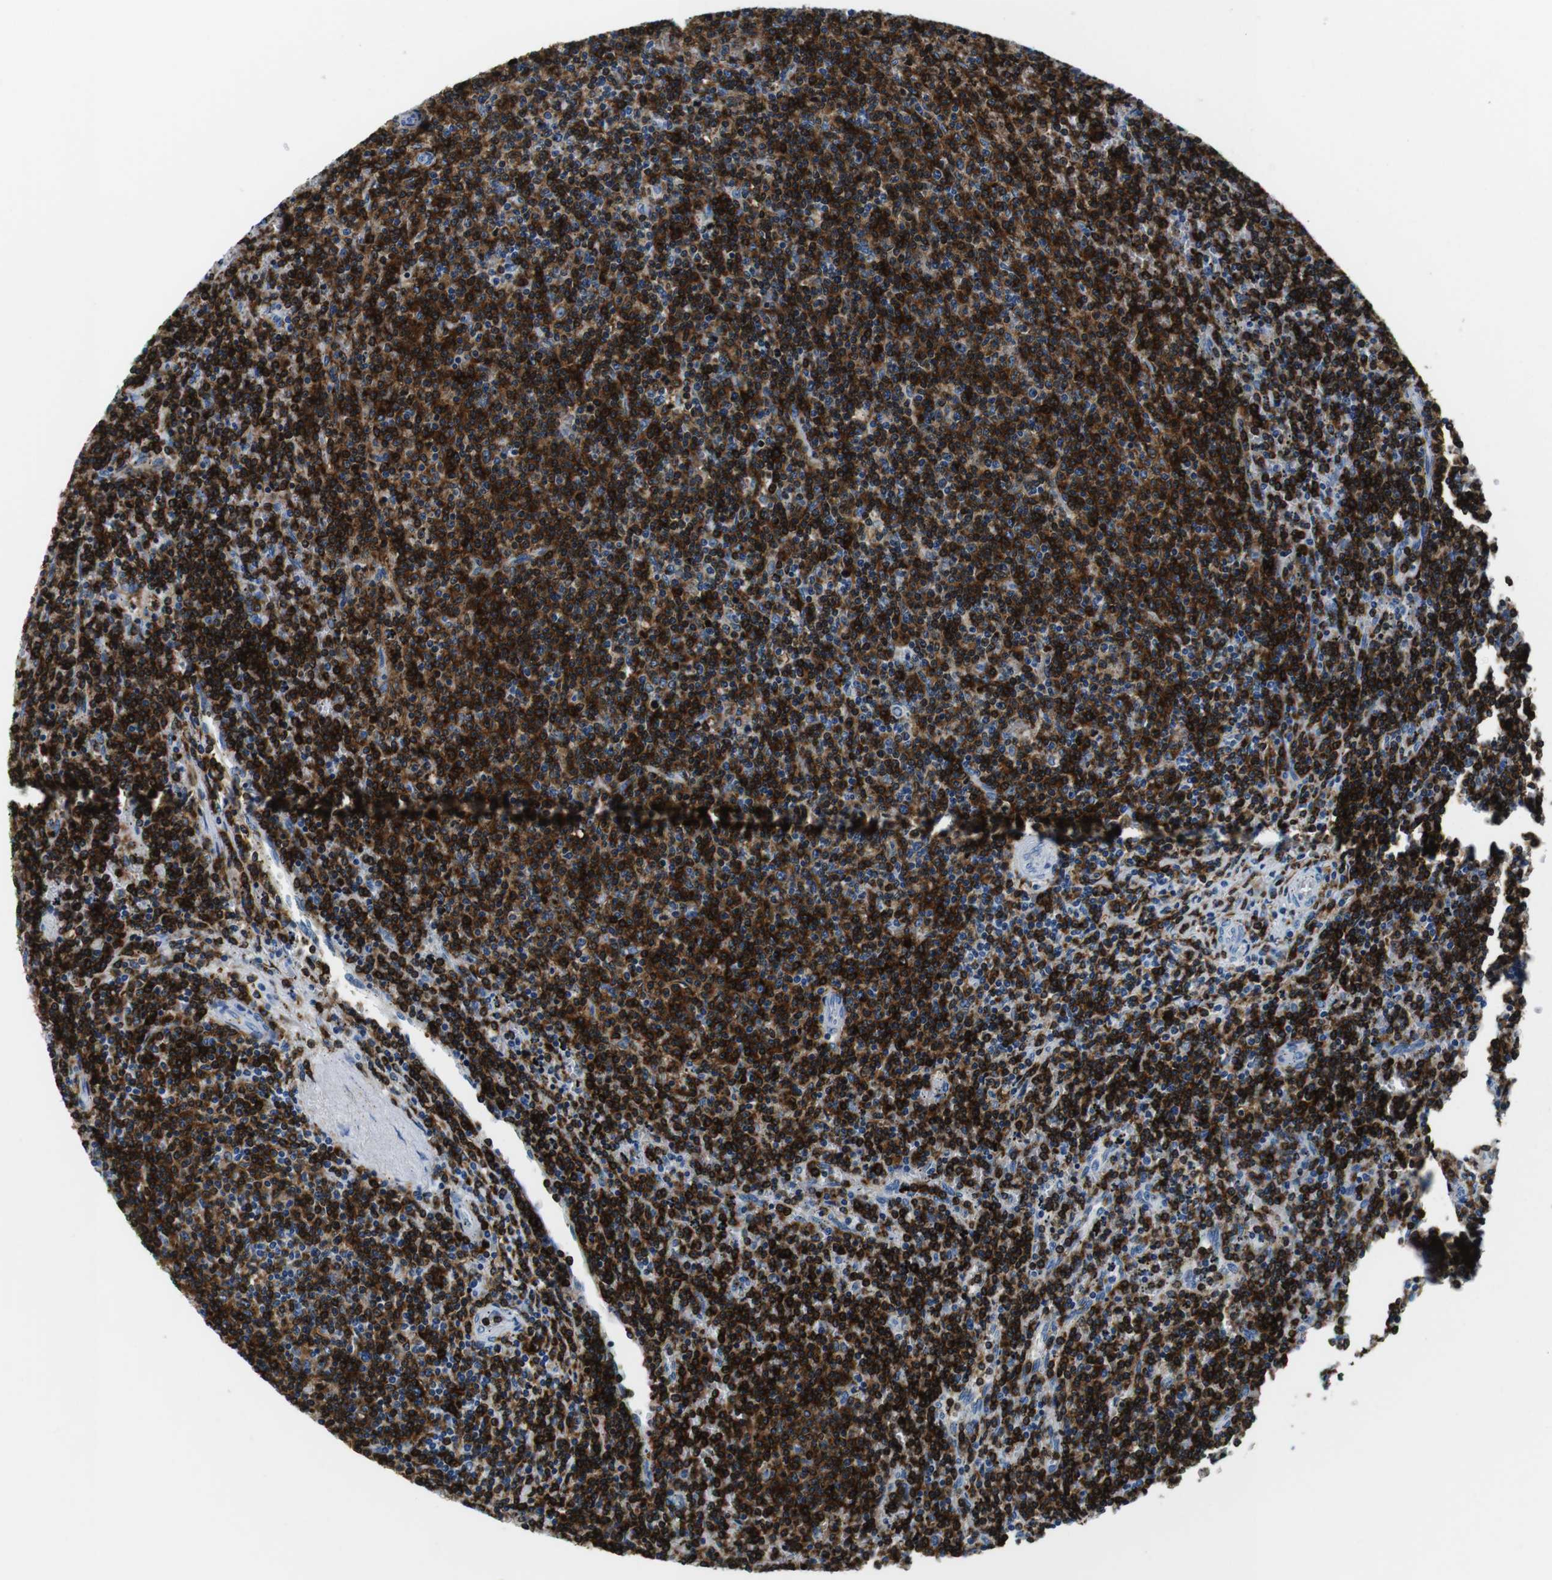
{"staining": {"intensity": "strong", "quantity": ">75%", "location": "cytoplasmic/membranous"}, "tissue": "lymphoma", "cell_type": "Tumor cells", "image_type": "cancer", "snomed": [{"axis": "morphology", "description": "Malignant lymphoma, non-Hodgkin's type, Low grade"}, {"axis": "topography", "description": "Spleen"}], "caption": "Immunohistochemical staining of malignant lymphoma, non-Hodgkin's type (low-grade) shows strong cytoplasmic/membranous protein expression in about >75% of tumor cells.", "gene": "HLA-DRB1", "patient": {"sex": "female", "age": 50}}